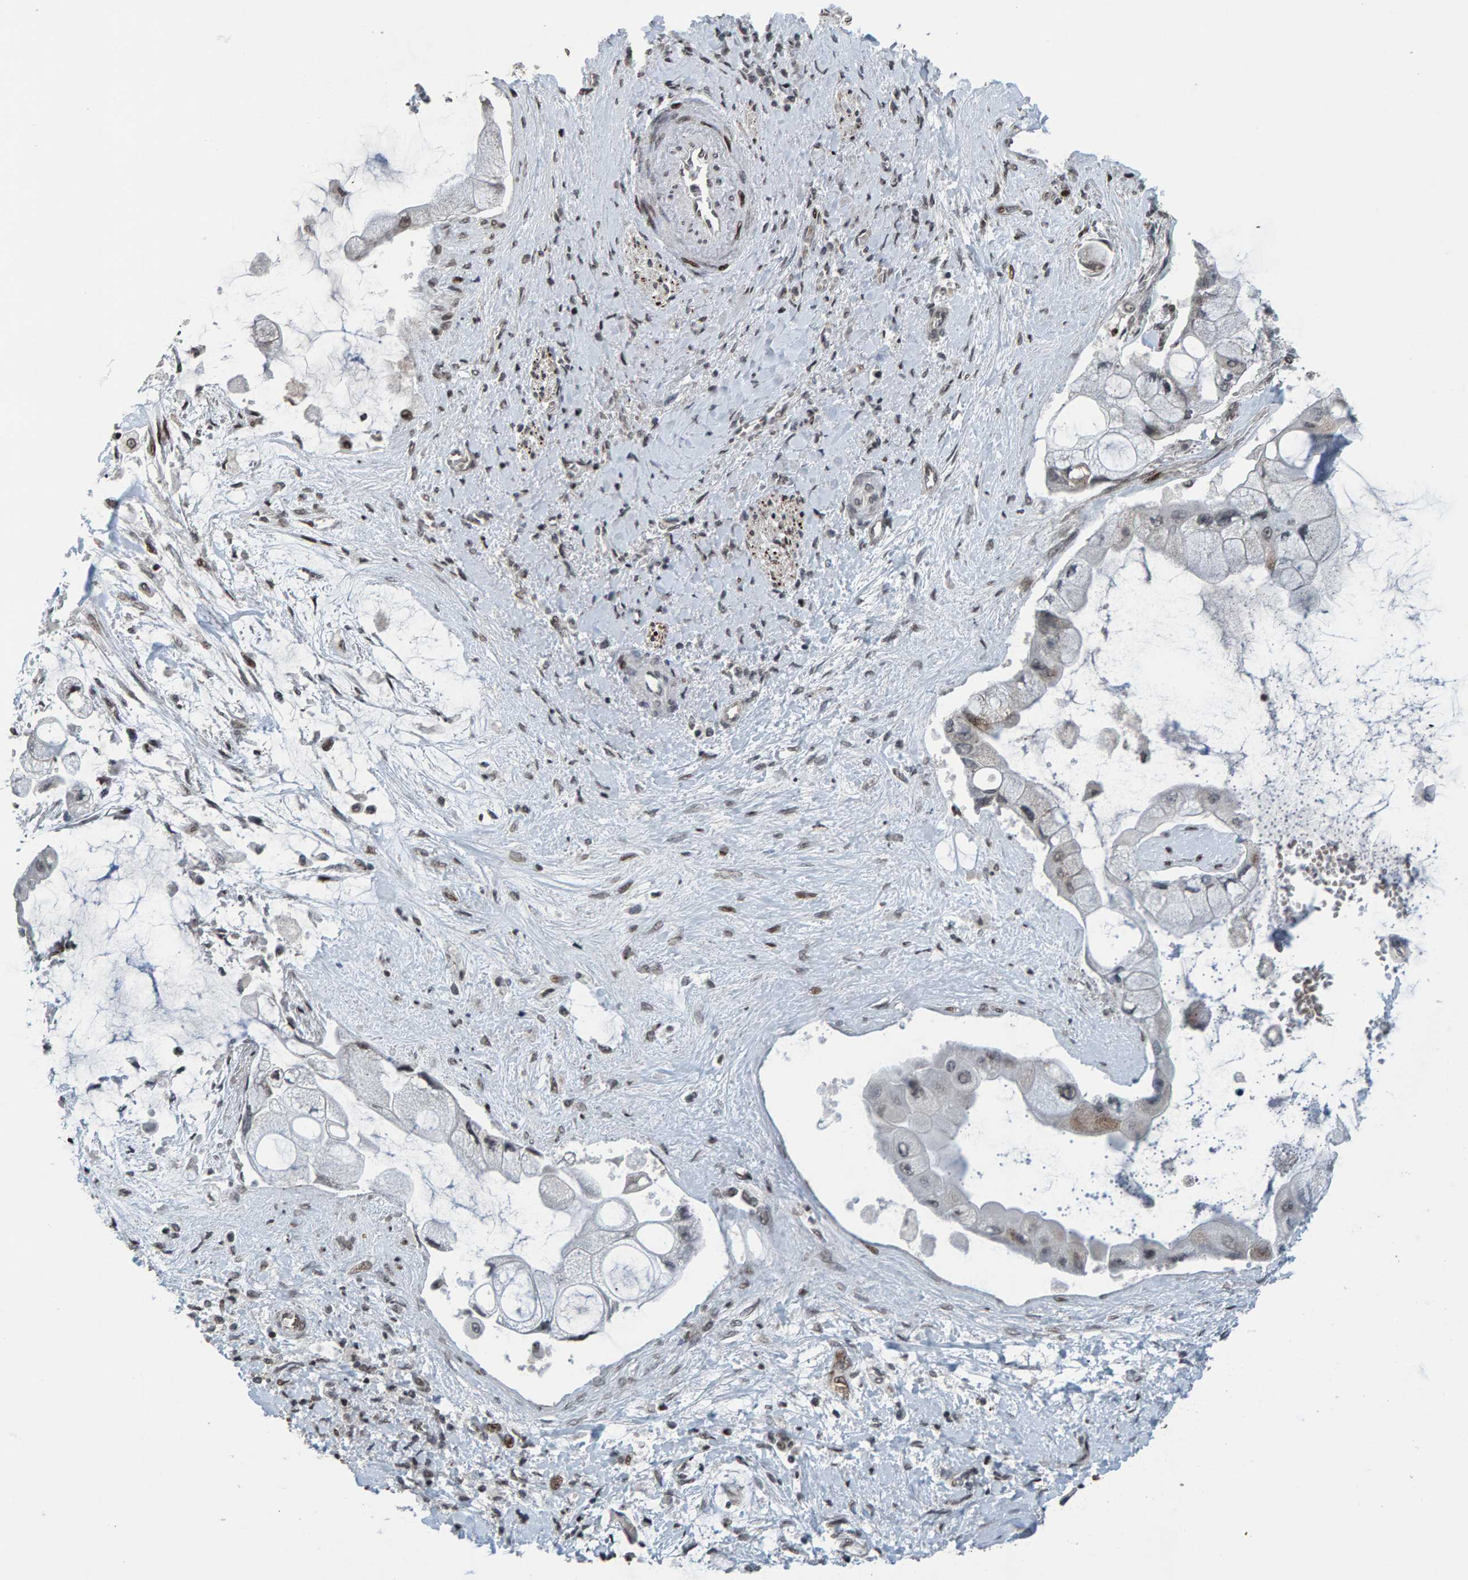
{"staining": {"intensity": "weak", "quantity": "25%-75%", "location": "cytoplasmic/membranous"}, "tissue": "liver cancer", "cell_type": "Tumor cells", "image_type": "cancer", "snomed": [{"axis": "morphology", "description": "Cholangiocarcinoma"}, {"axis": "topography", "description": "Liver"}], "caption": "This is an image of immunohistochemistry (IHC) staining of liver cancer, which shows weak positivity in the cytoplasmic/membranous of tumor cells.", "gene": "ZNF366", "patient": {"sex": "male", "age": 50}}